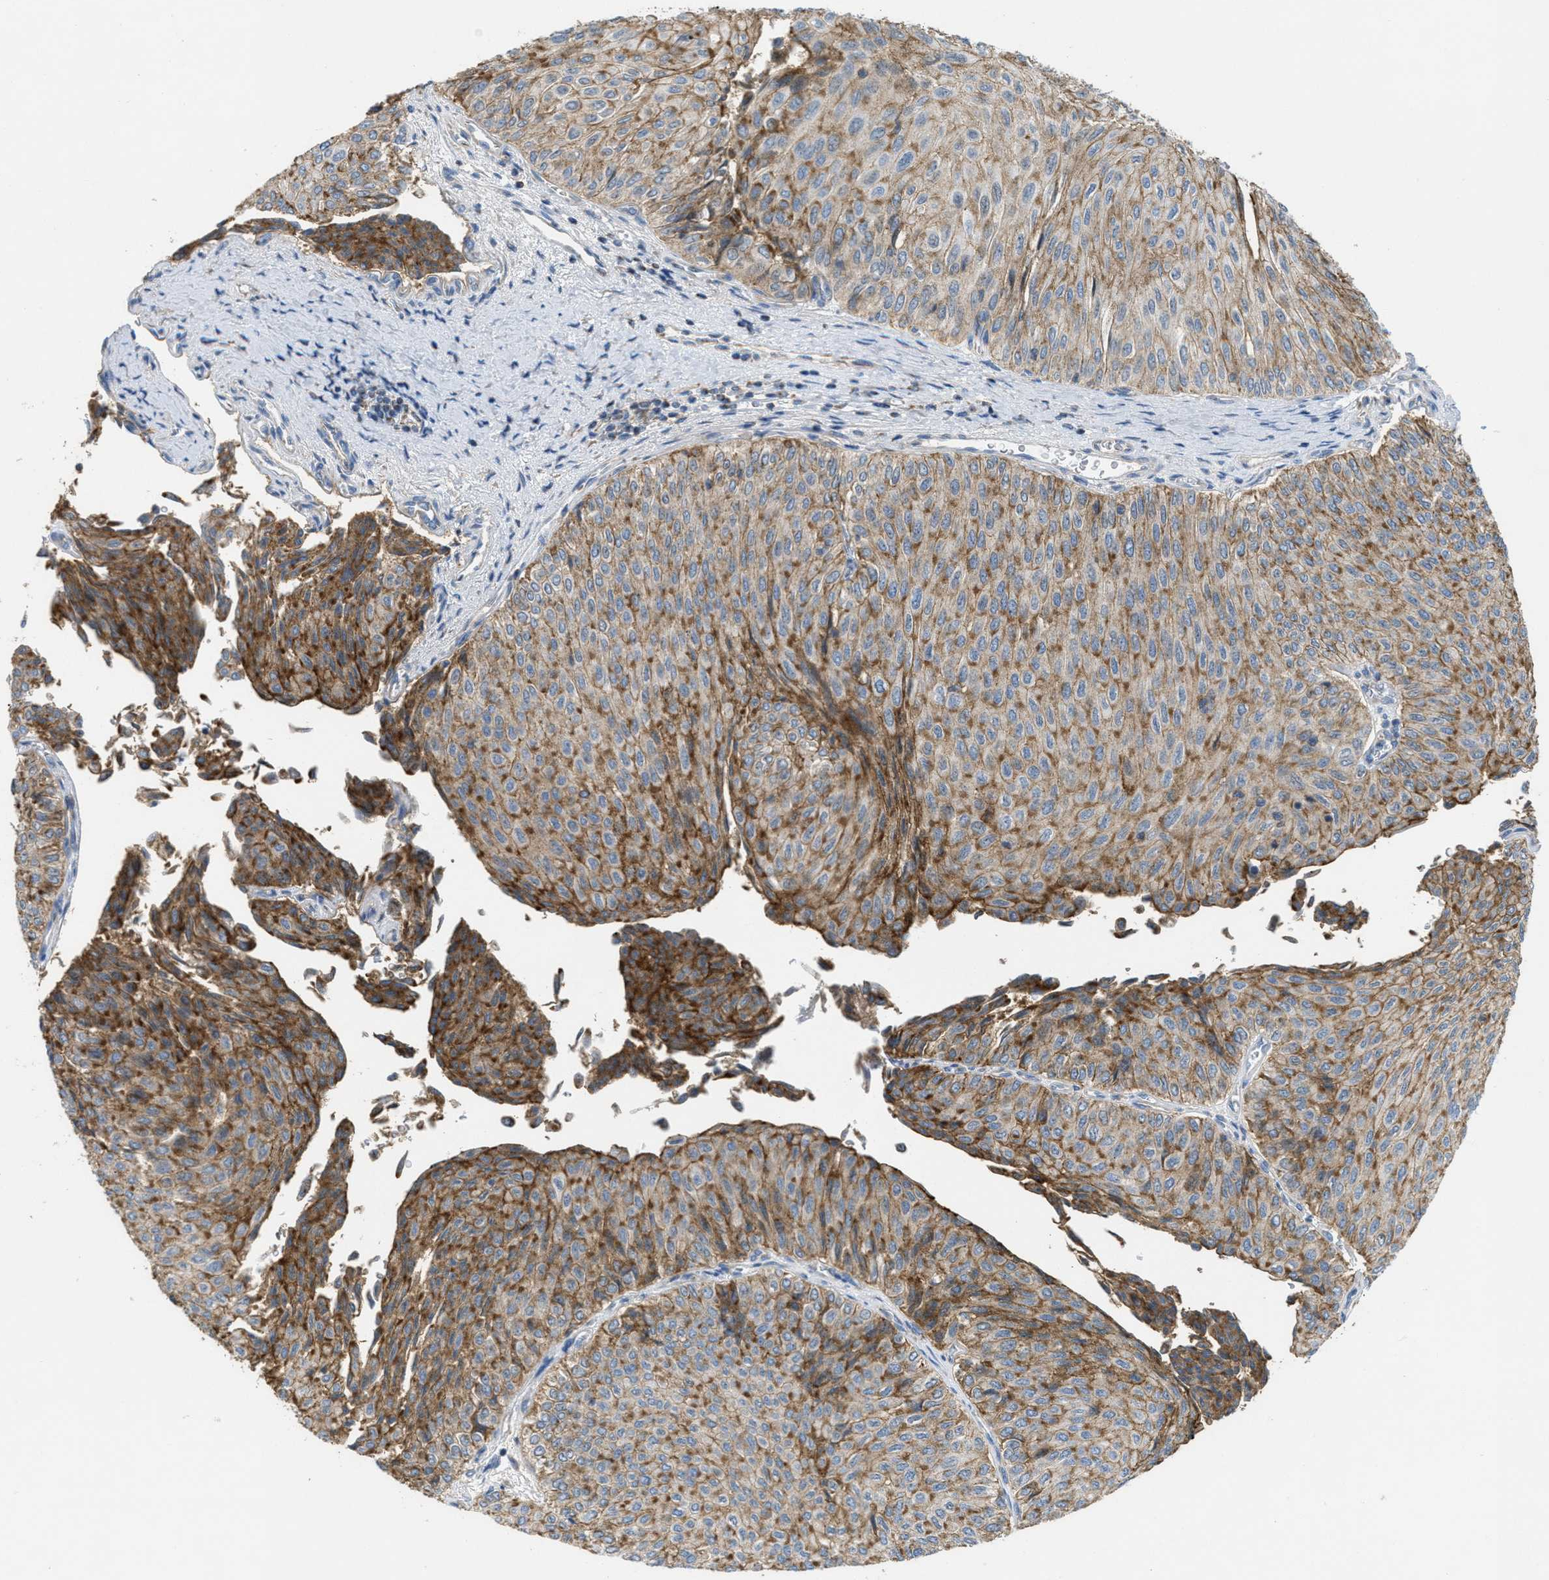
{"staining": {"intensity": "moderate", "quantity": ">75%", "location": "cytoplasmic/membranous"}, "tissue": "urothelial cancer", "cell_type": "Tumor cells", "image_type": "cancer", "snomed": [{"axis": "morphology", "description": "Urothelial carcinoma, Low grade"}, {"axis": "topography", "description": "Urinary bladder"}], "caption": "Urothelial carcinoma (low-grade) stained with a brown dye shows moderate cytoplasmic/membranous positive staining in about >75% of tumor cells.", "gene": "BTN3A1", "patient": {"sex": "male", "age": 78}}